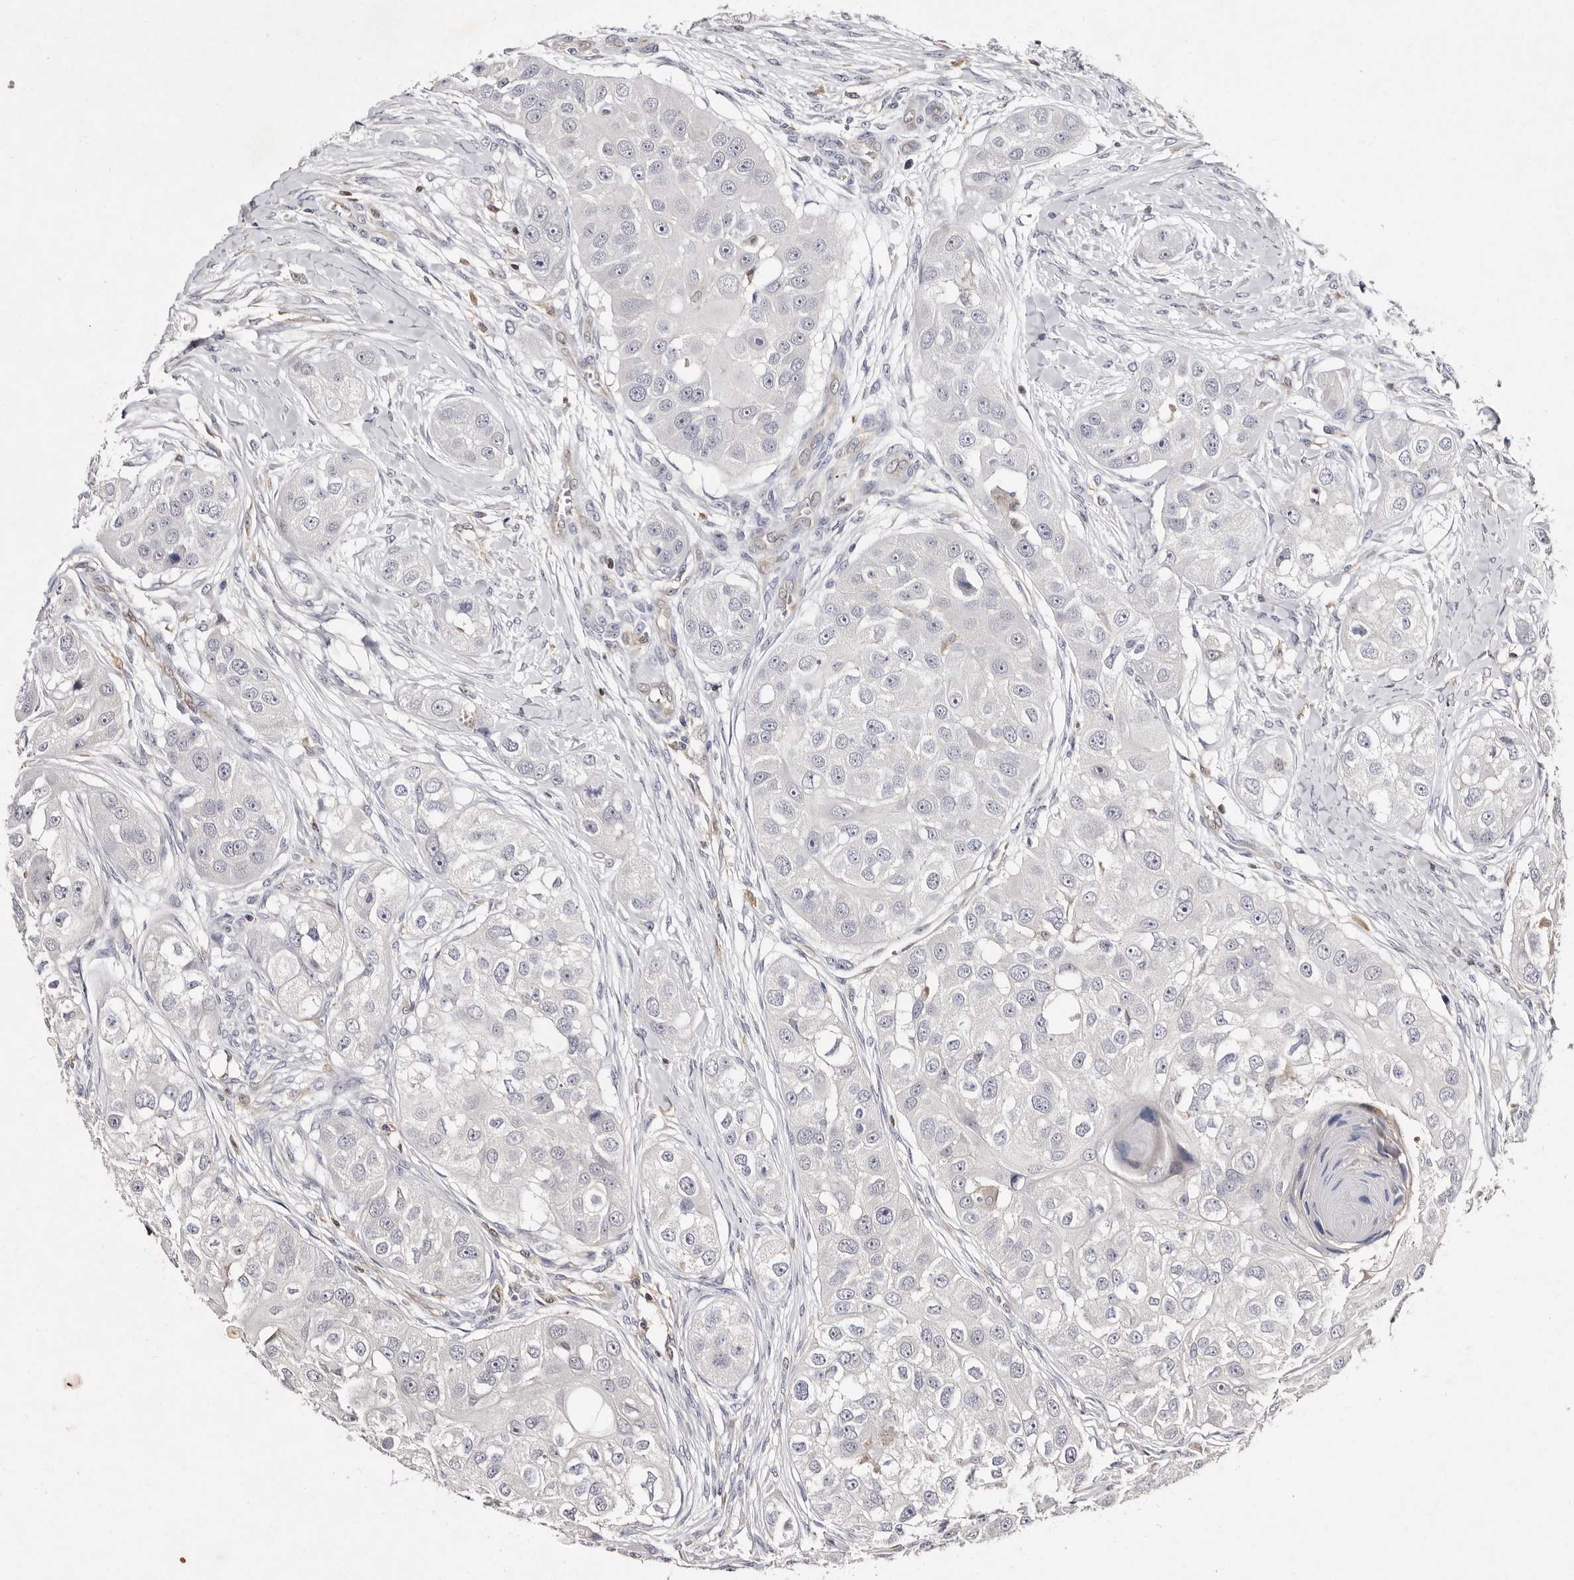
{"staining": {"intensity": "negative", "quantity": "none", "location": "none"}, "tissue": "head and neck cancer", "cell_type": "Tumor cells", "image_type": "cancer", "snomed": [{"axis": "morphology", "description": "Normal tissue, NOS"}, {"axis": "morphology", "description": "Squamous cell carcinoma, NOS"}, {"axis": "topography", "description": "Skeletal muscle"}, {"axis": "topography", "description": "Head-Neck"}], "caption": "An image of human head and neck cancer is negative for staining in tumor cells.", "gene": "GIMAP4", "patient": {"sex": "male", "age": 51}}